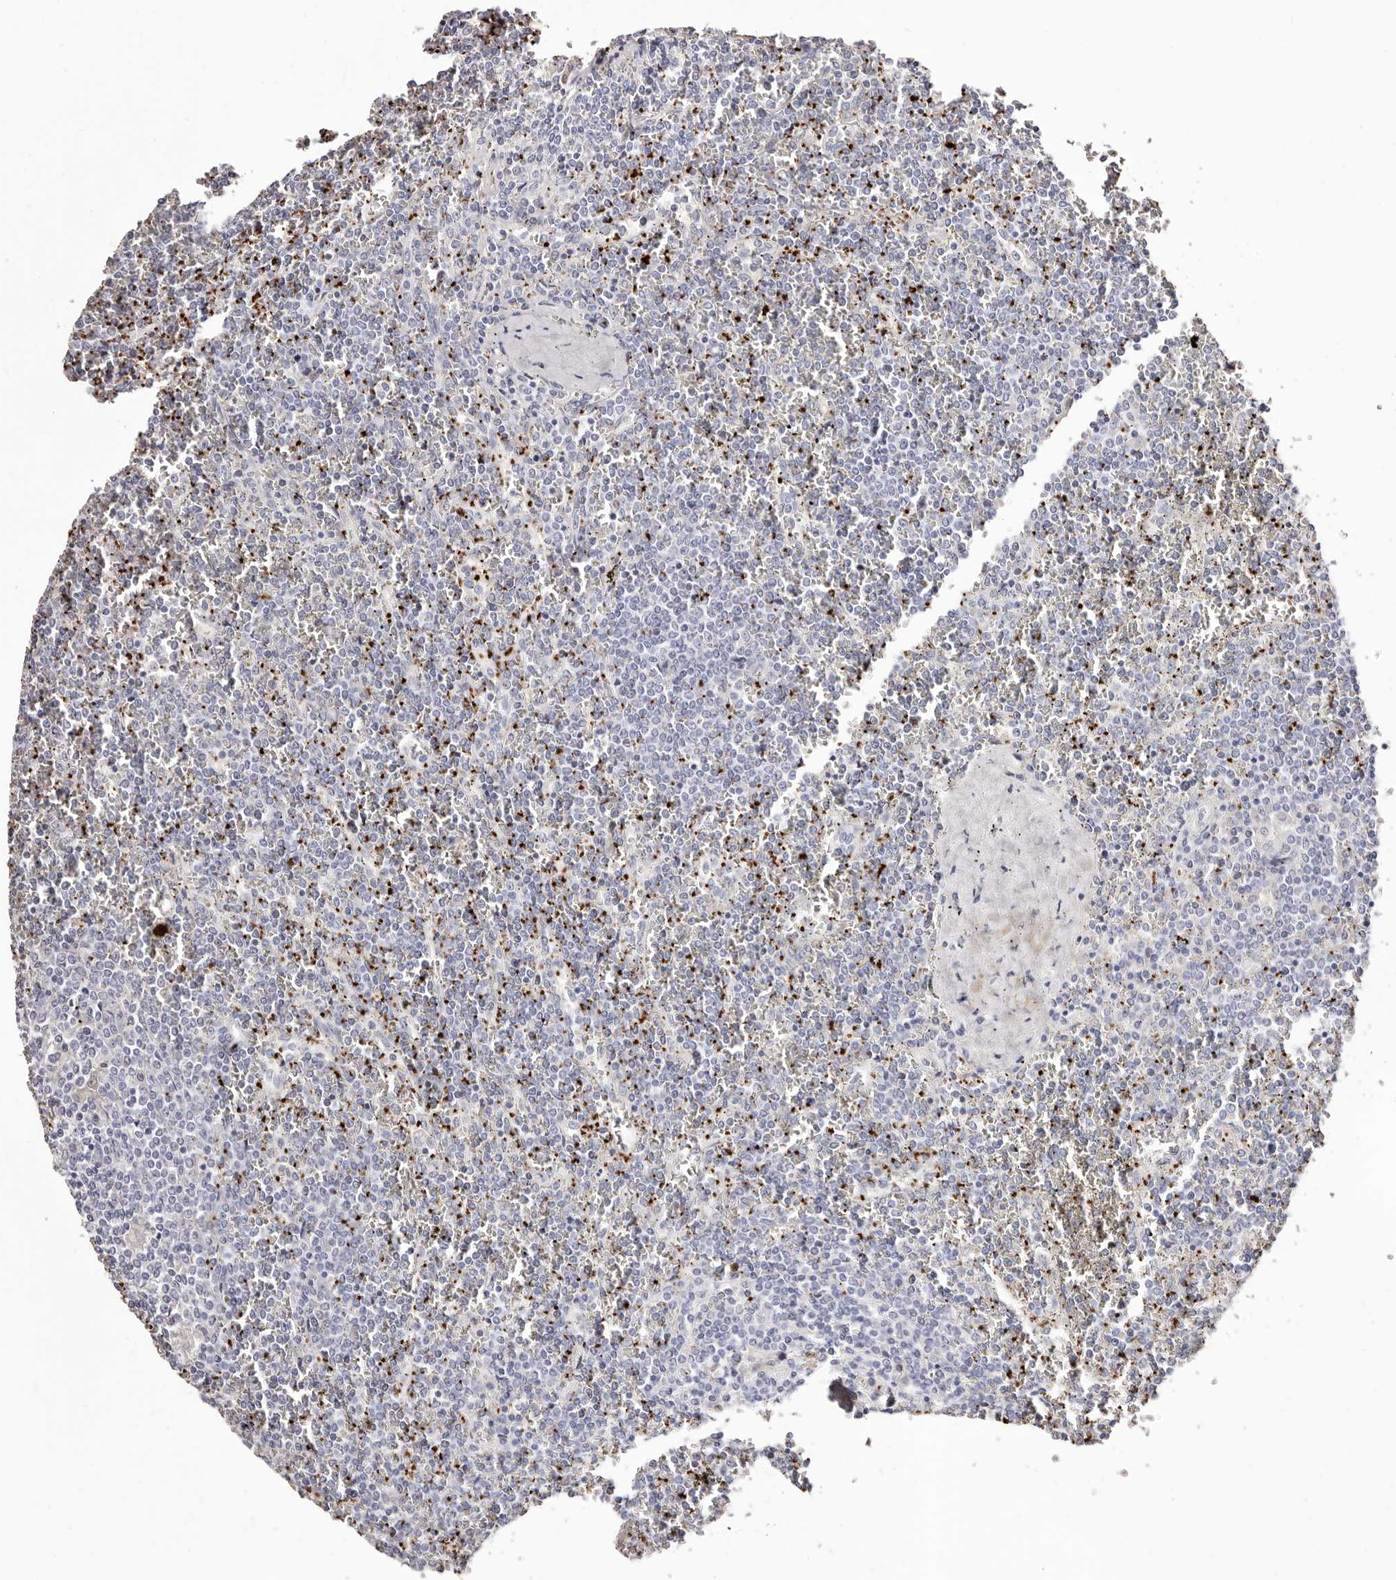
{"staining": {"intensity": "negative", "quantity": "none", "location": "none"}, "tissue": "lymphoma", "cell_type": "Tumor cells", "image_type": "cancer", "snomed": [{"axis": "morphology", "description": "Malignant lymphoma, non-Hodgkin's type, Low grade"}, {"axis": "topography", "description": "Spleen"}], "caption": "Immunohistochemistry (IHC) histopathology image of neoplastic tissue: human lymphoma stained with DAB (3,3'-diaminobenzidine) reveals no significant protein expression in tumor cells.", "gene": "PF4", "patient": {"sex": "female", "age": 19}}